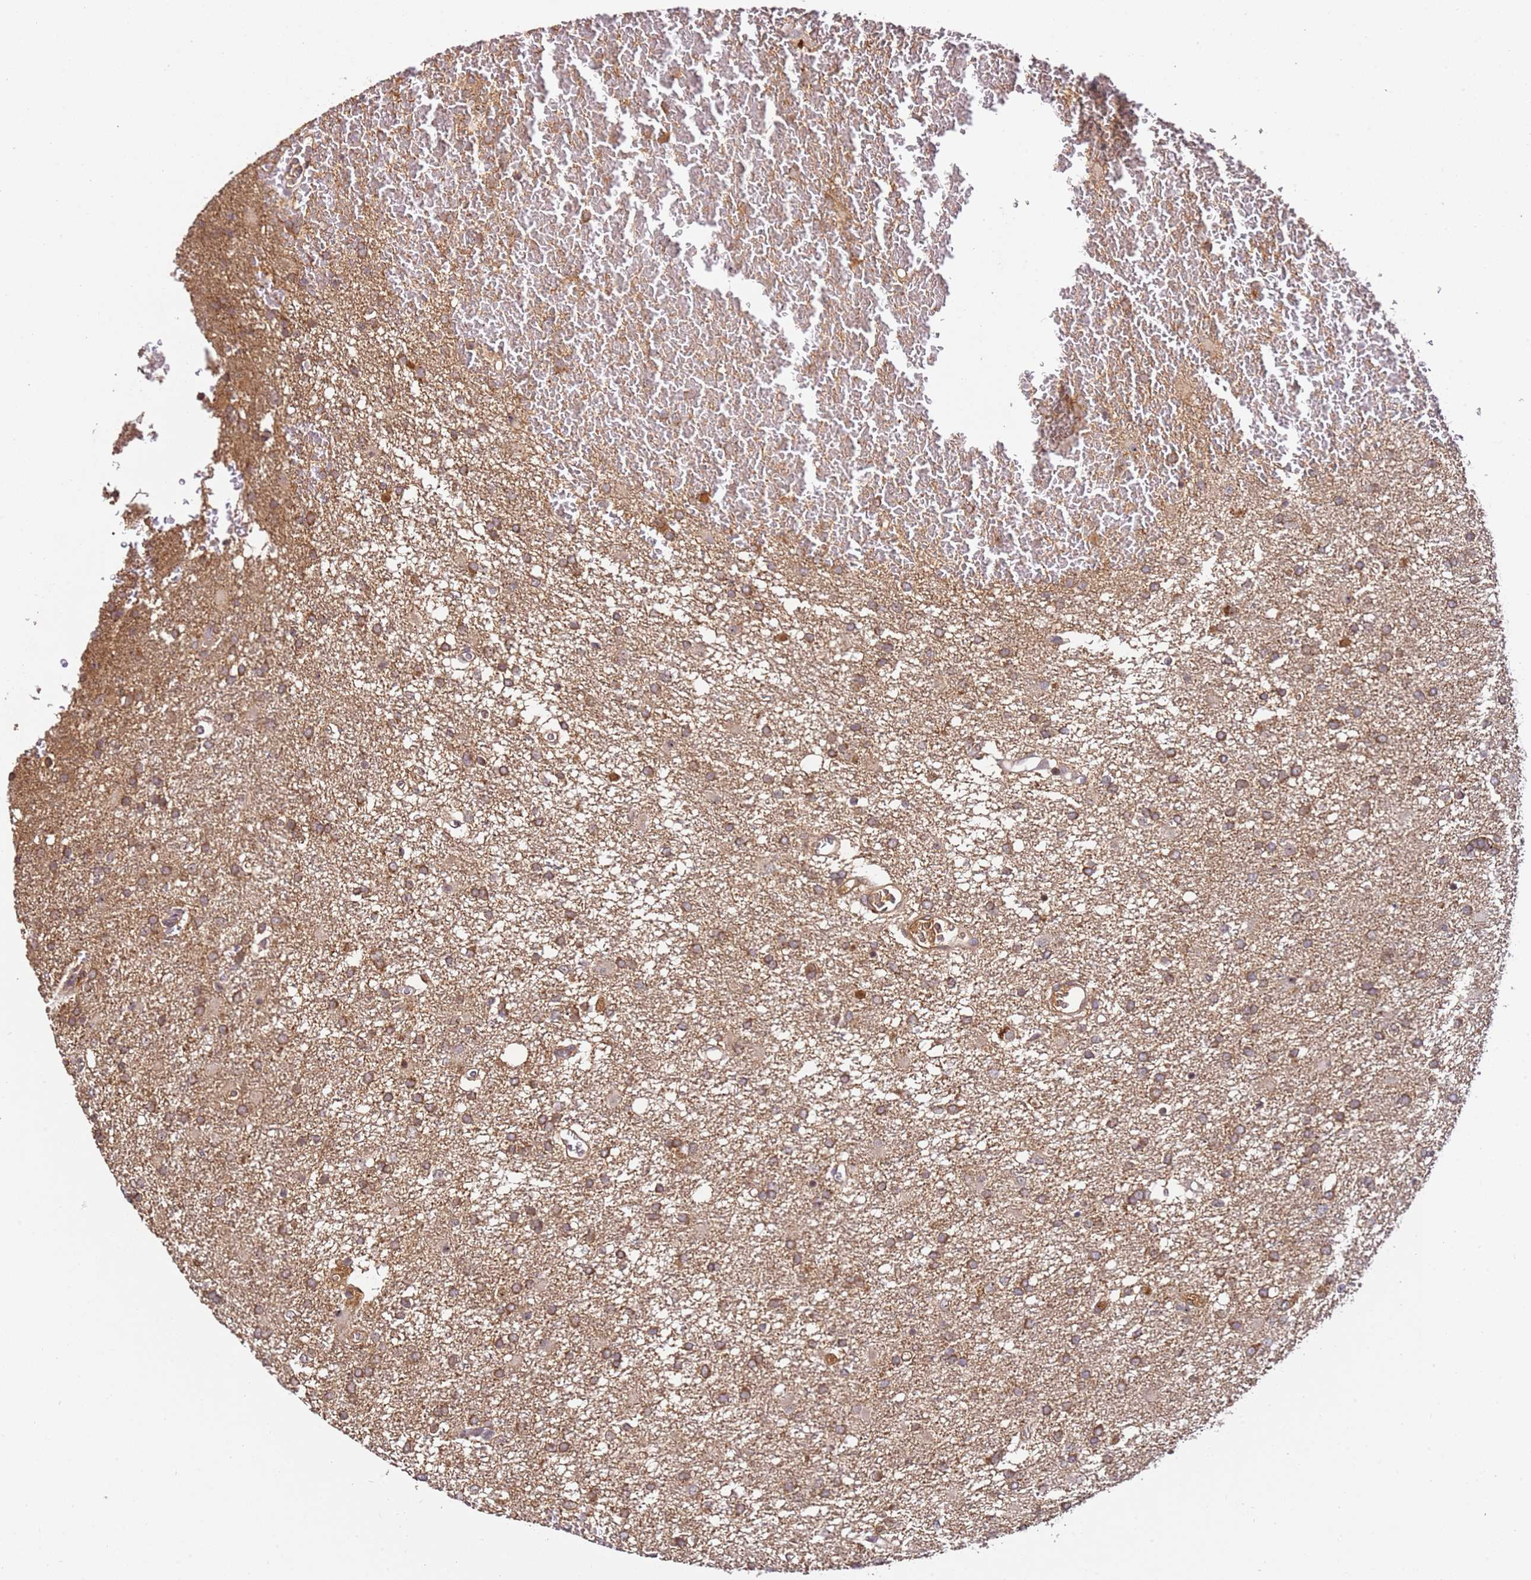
{"staining": {"intensity": "moderate", "quantity": ">75%", "location": "cytoplasmic/membranous"}, "tissue": "glioma", "cell_type": "Tumor cells", "image_type": "cancer", "snomed": [{"axis": "morphology", "description": "Glioma, malignant, High grade"}, {"axis": "topography", "description": "Brain"}], "caption": "Protein expression analysis of malignant glioma (high-grade) demonstrates moderate cytoplasmic/membranous positivity in approximately >75% of tumor cells.", "gene": "DDX27", "patient": {"sex": "female", "age": 74}}